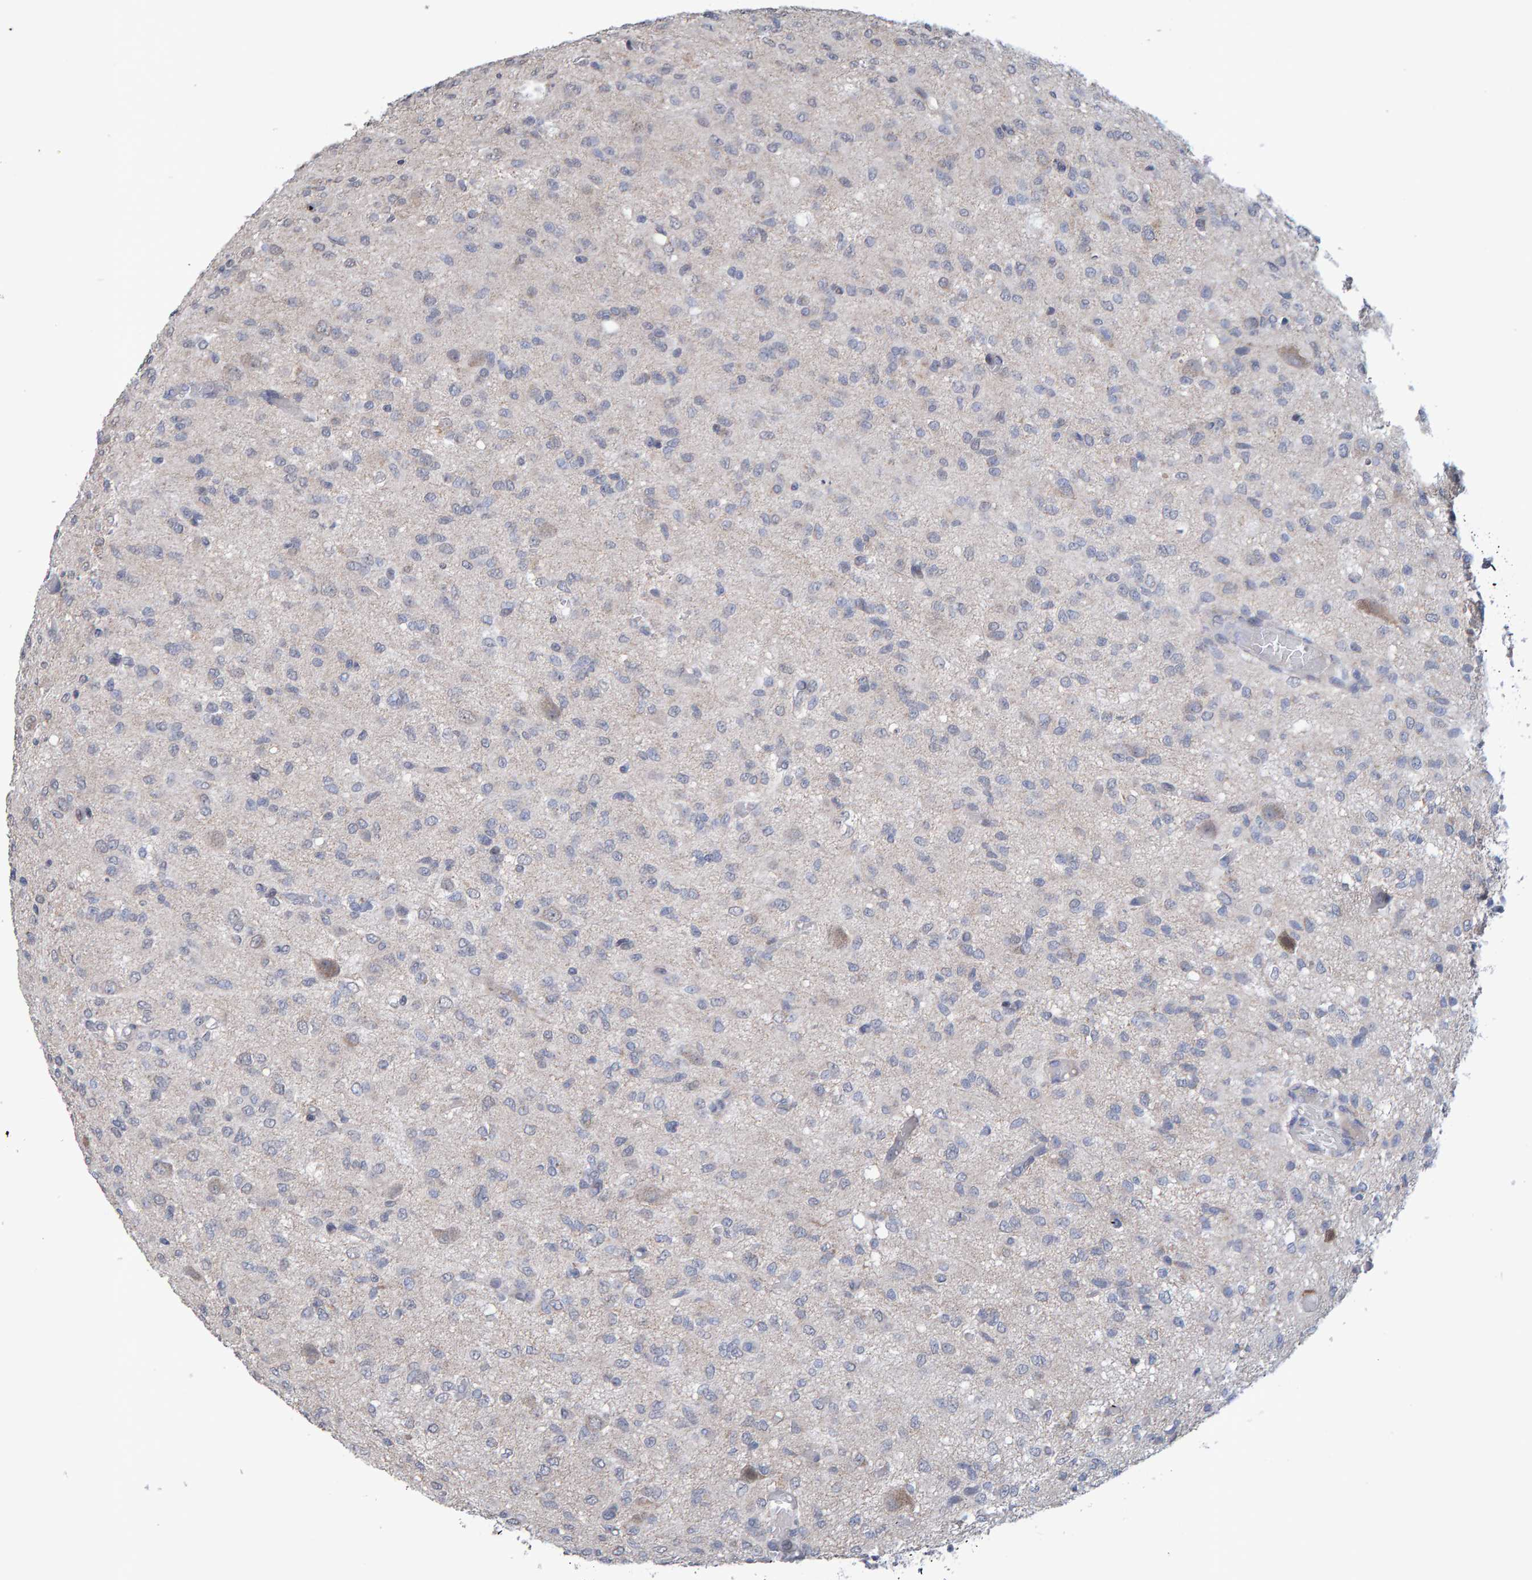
{"staining": {"intensity": "weak", "quantity": "<25%", "location": "cytoplasmic/membranous"}, "tissue": "glioma", "cell_type": "Tumor cells", "image_type": "cancer", "snomed": [{"axis": "morphology", "description": "Glioma, malignant, High grade"}, {"axis": "topography", "description": "Brain"}], "caption": "Immunohistochemical staining of glioma demonstrates no significant positivity in tumor cells. The staining was performed using DAB (3,3'-diaminobenzidine) to visualize the protein expression in brown, while the nuclei were stained in blue with hematoxylin (Magnification: 20x).", "gene": "USP43", "patient": {"sex": "female", "age": 59}}